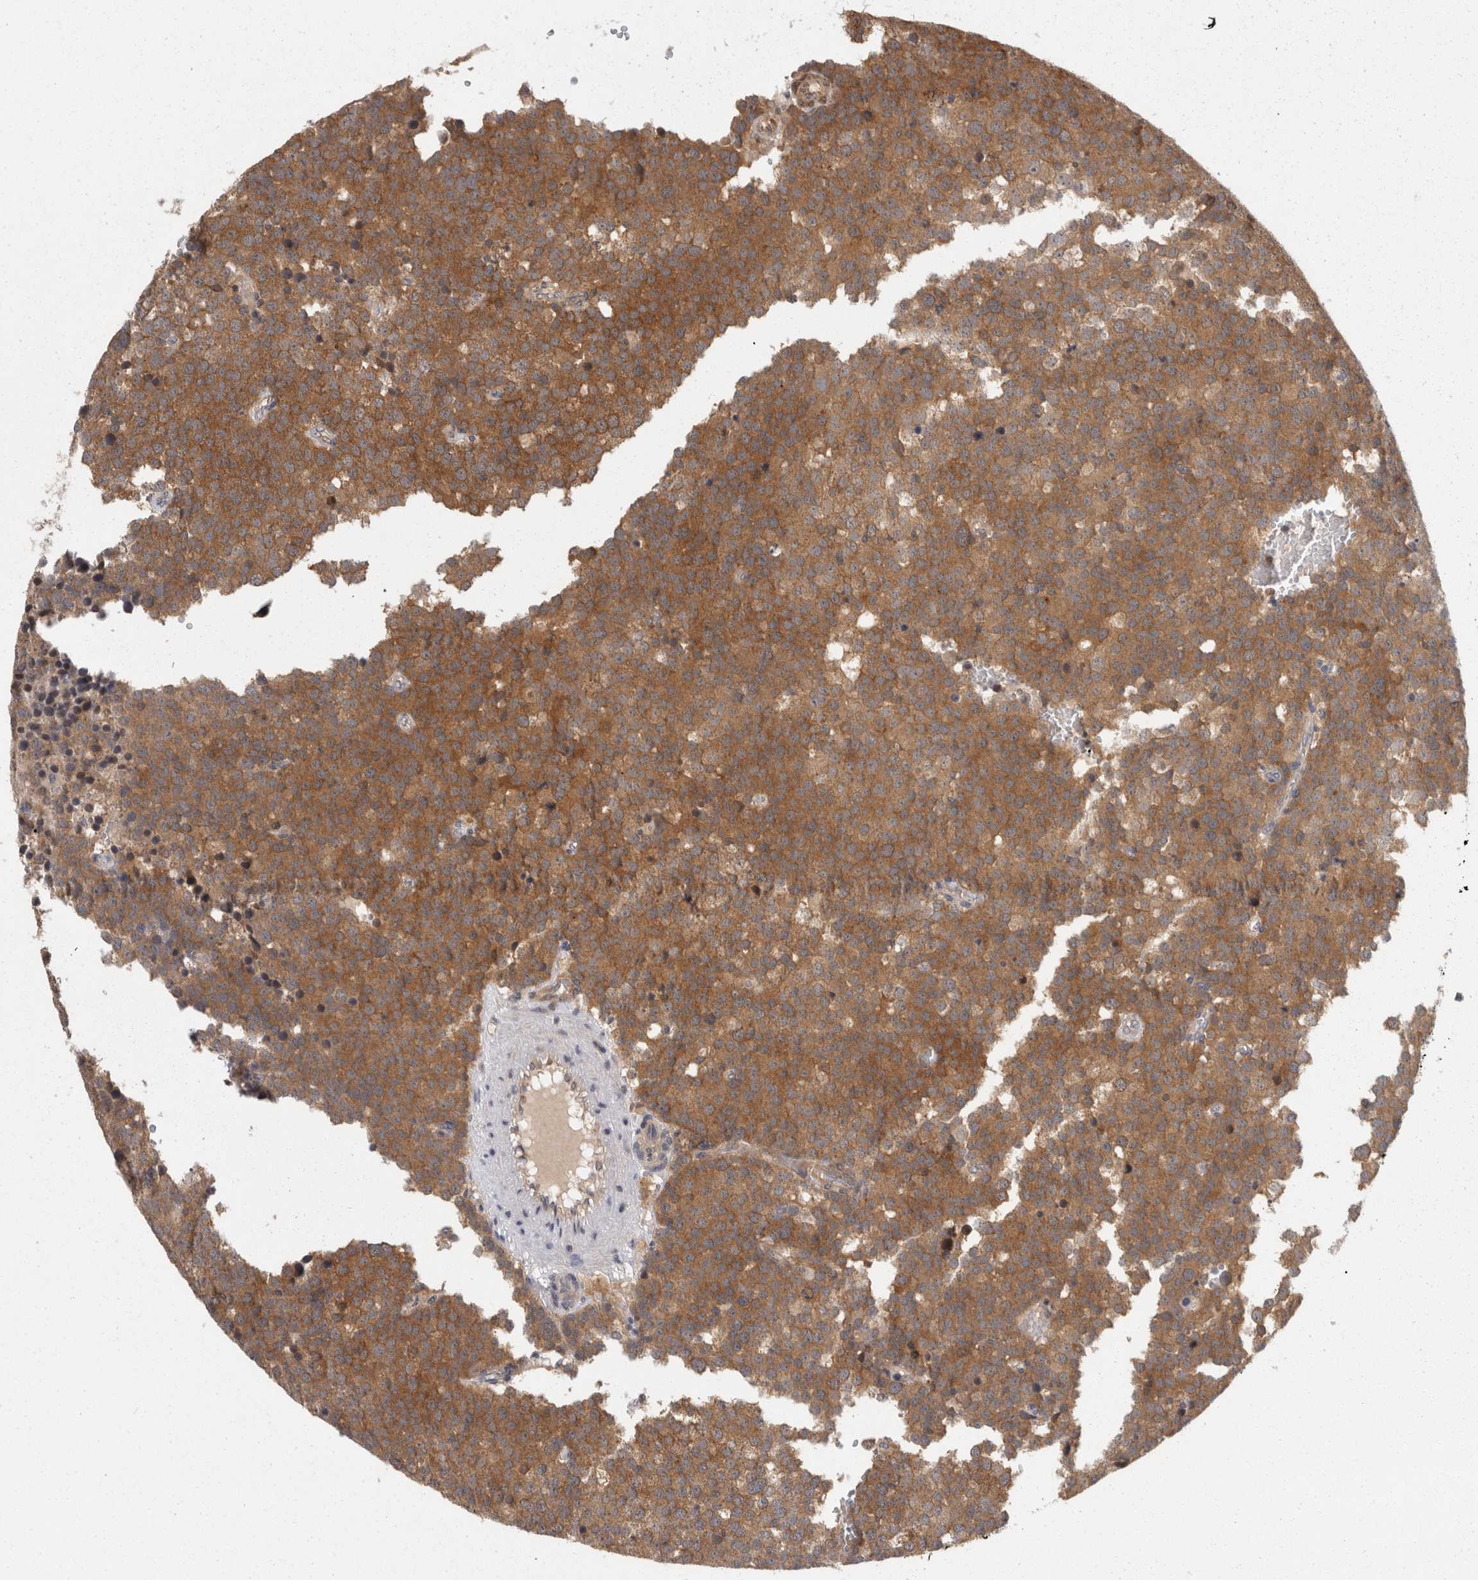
{"staining": {"intensity": "moderate", "quantity": ">75%", "location": "cytoplasmic/membranous"}, "tissue": "testis cancer", "cell_type": "Tumor cells", "image_type": "cancer", "snomed": [{"axis": "morphology", "description": "Seminoma, NOS"}, {"axis": "topography", "description": "Testis"}], "caption": "An image of human testis cancer (seminoma) stained for a protein shows moderate cytoplasmic/membranous brown staining in tumor cells.", "gene": "ACAT2", "patient": {"sex": "male", "age": 71}}